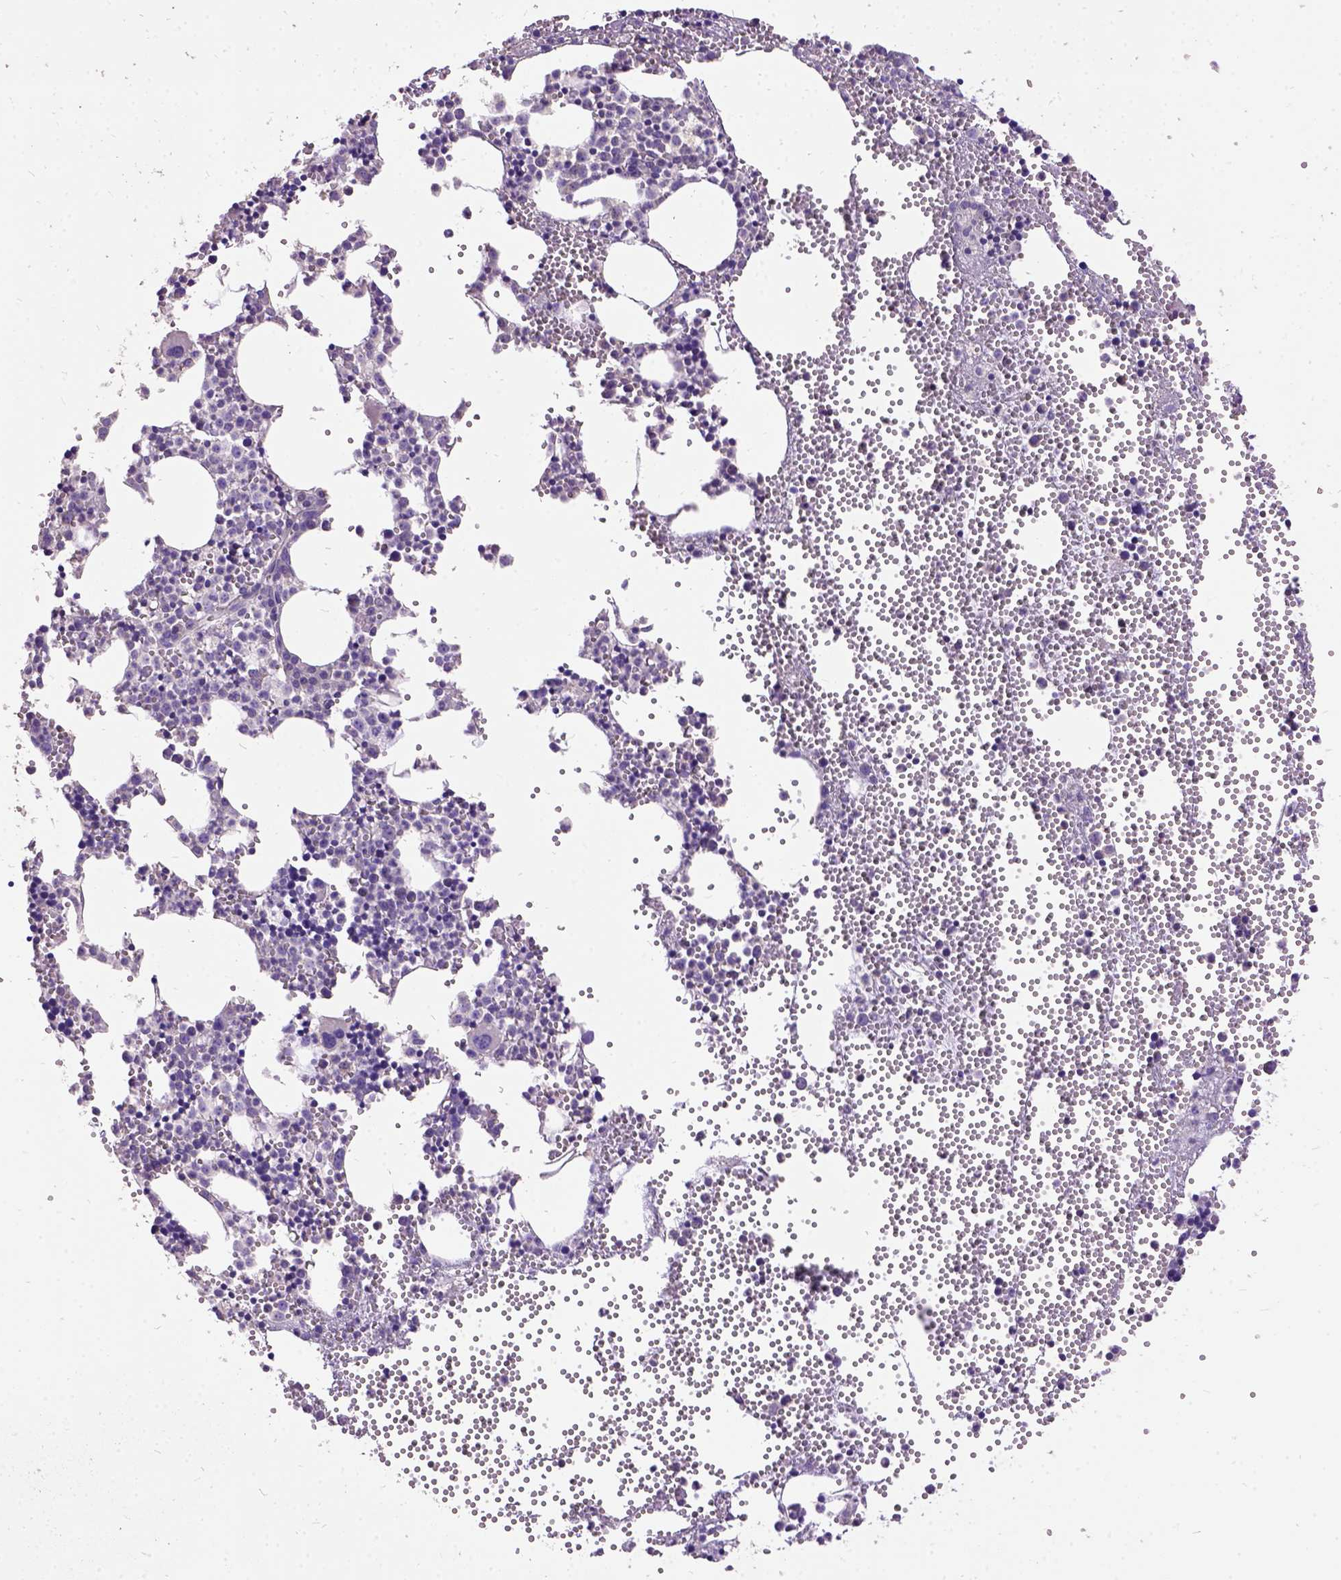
{"staining": {"intensity": "moderate", "quantity": "<25%", "location": "cytoplasmic/membranous"}, "tissue": "bone marrow", "cell_type": "Hematopoietic cells", "image_type": "normal", "snomed": [{"axis": "morphology", "description": "Normal tissue, NOS"}, {"axis": "topography", "description": "Bone marrow"}], "caption": "Immunohistochemical staining of benign human bone marrow demonstrates moderate cytoplasmic/membranous protein expression in about <25% of hematopoietic cells.", "gene": "DQX1", "patient": {"sex": "male", "age": 89}}